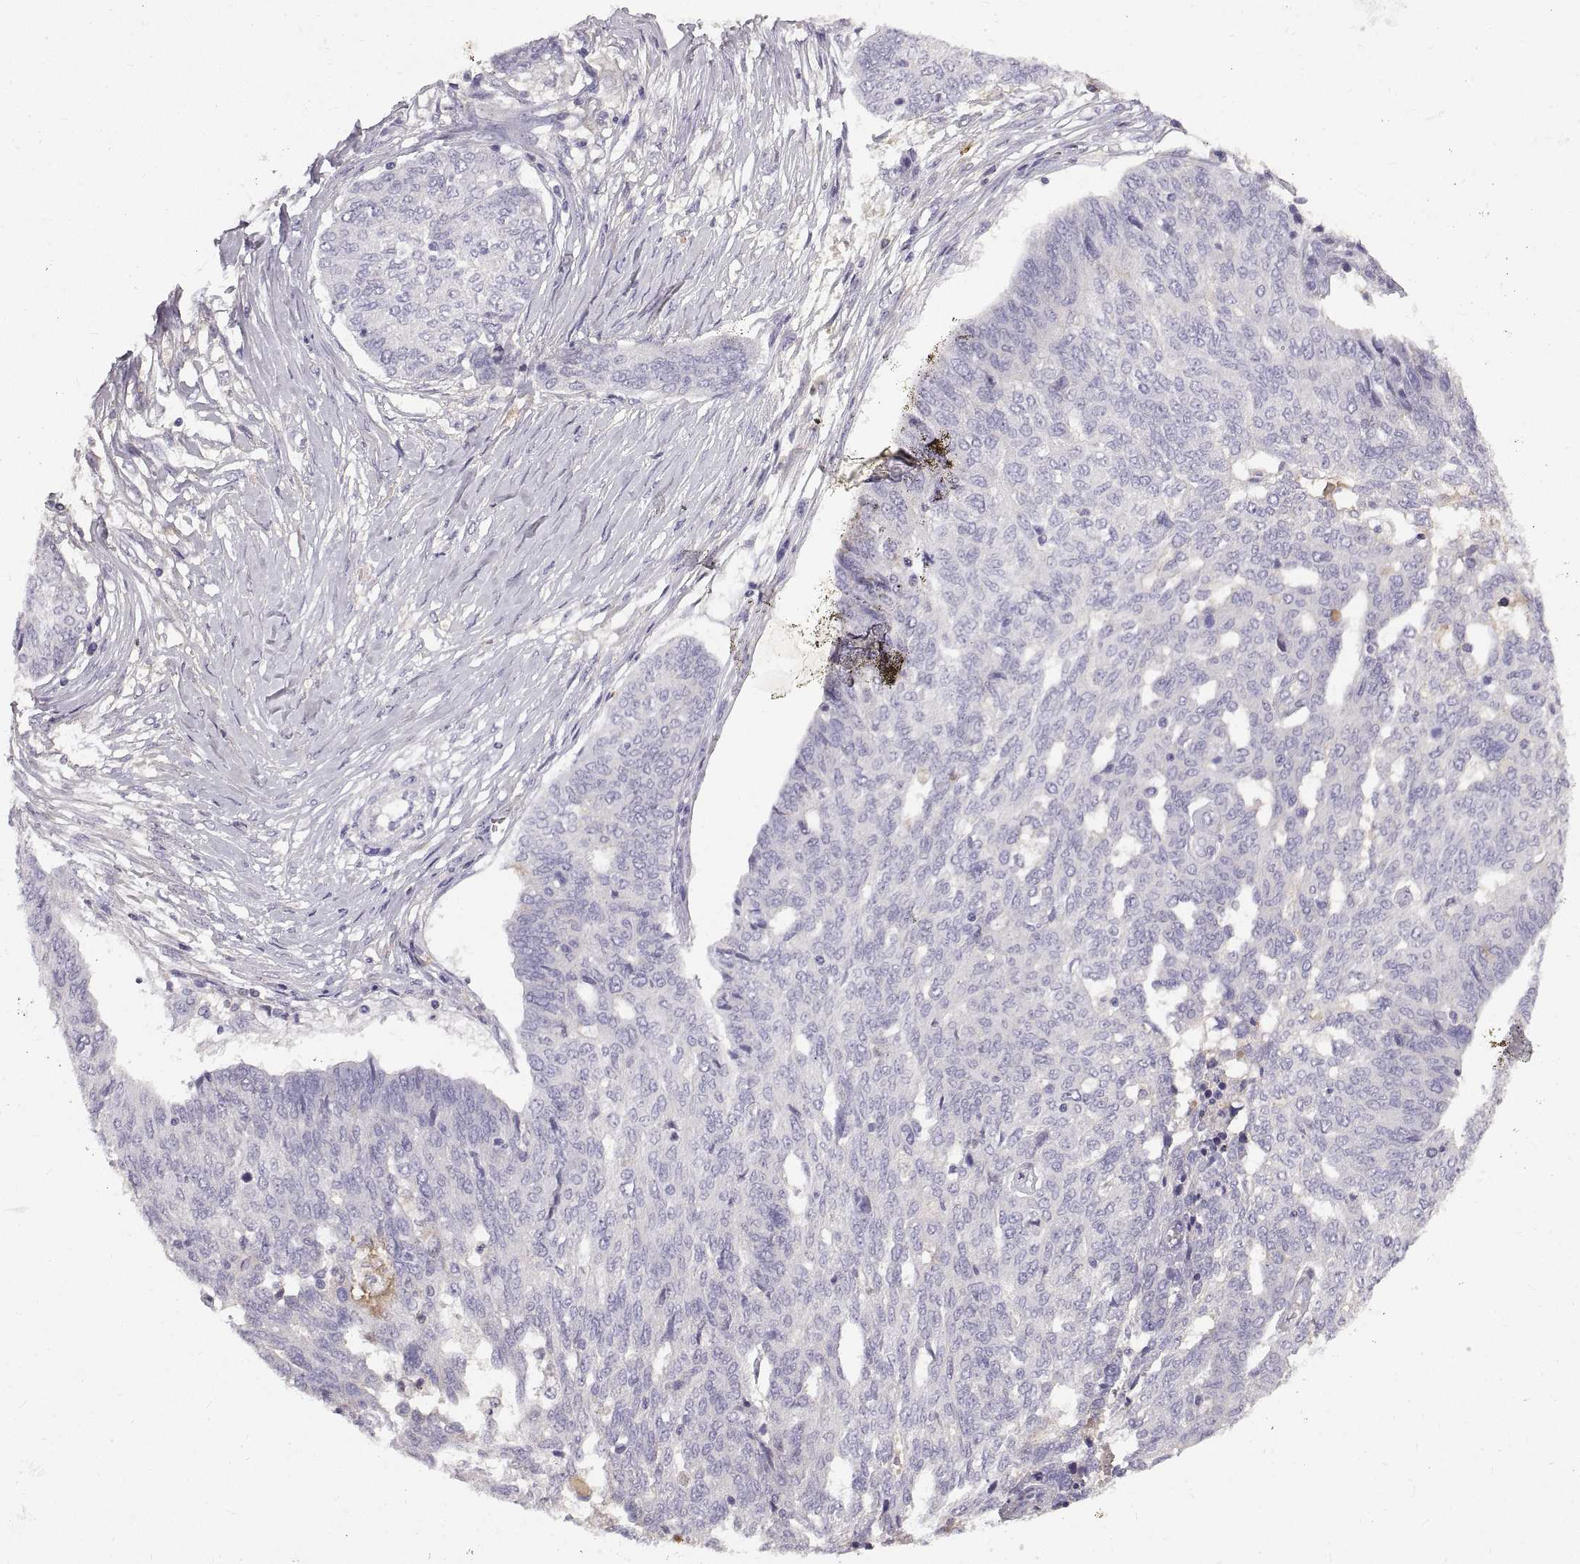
{"staining": {"intensity": "negative", "quantity": "none", "location": "none"}, "tissue": "ovarian cancer", "cell_type": "Tumor cells", "image_type": "cancer", "snomed": [{"axis": "morphology", "description": "Cystadenocarcinoma, serous, NOS"}, {"axis": "topography", "description": "Ovary"}], "caption": "Immunohistochemical staining of ovarian cancer exhibits no significant positivity in tumor cells.", "gene": "ADAM32", "patient": {"sex": "female", "age": 67}}